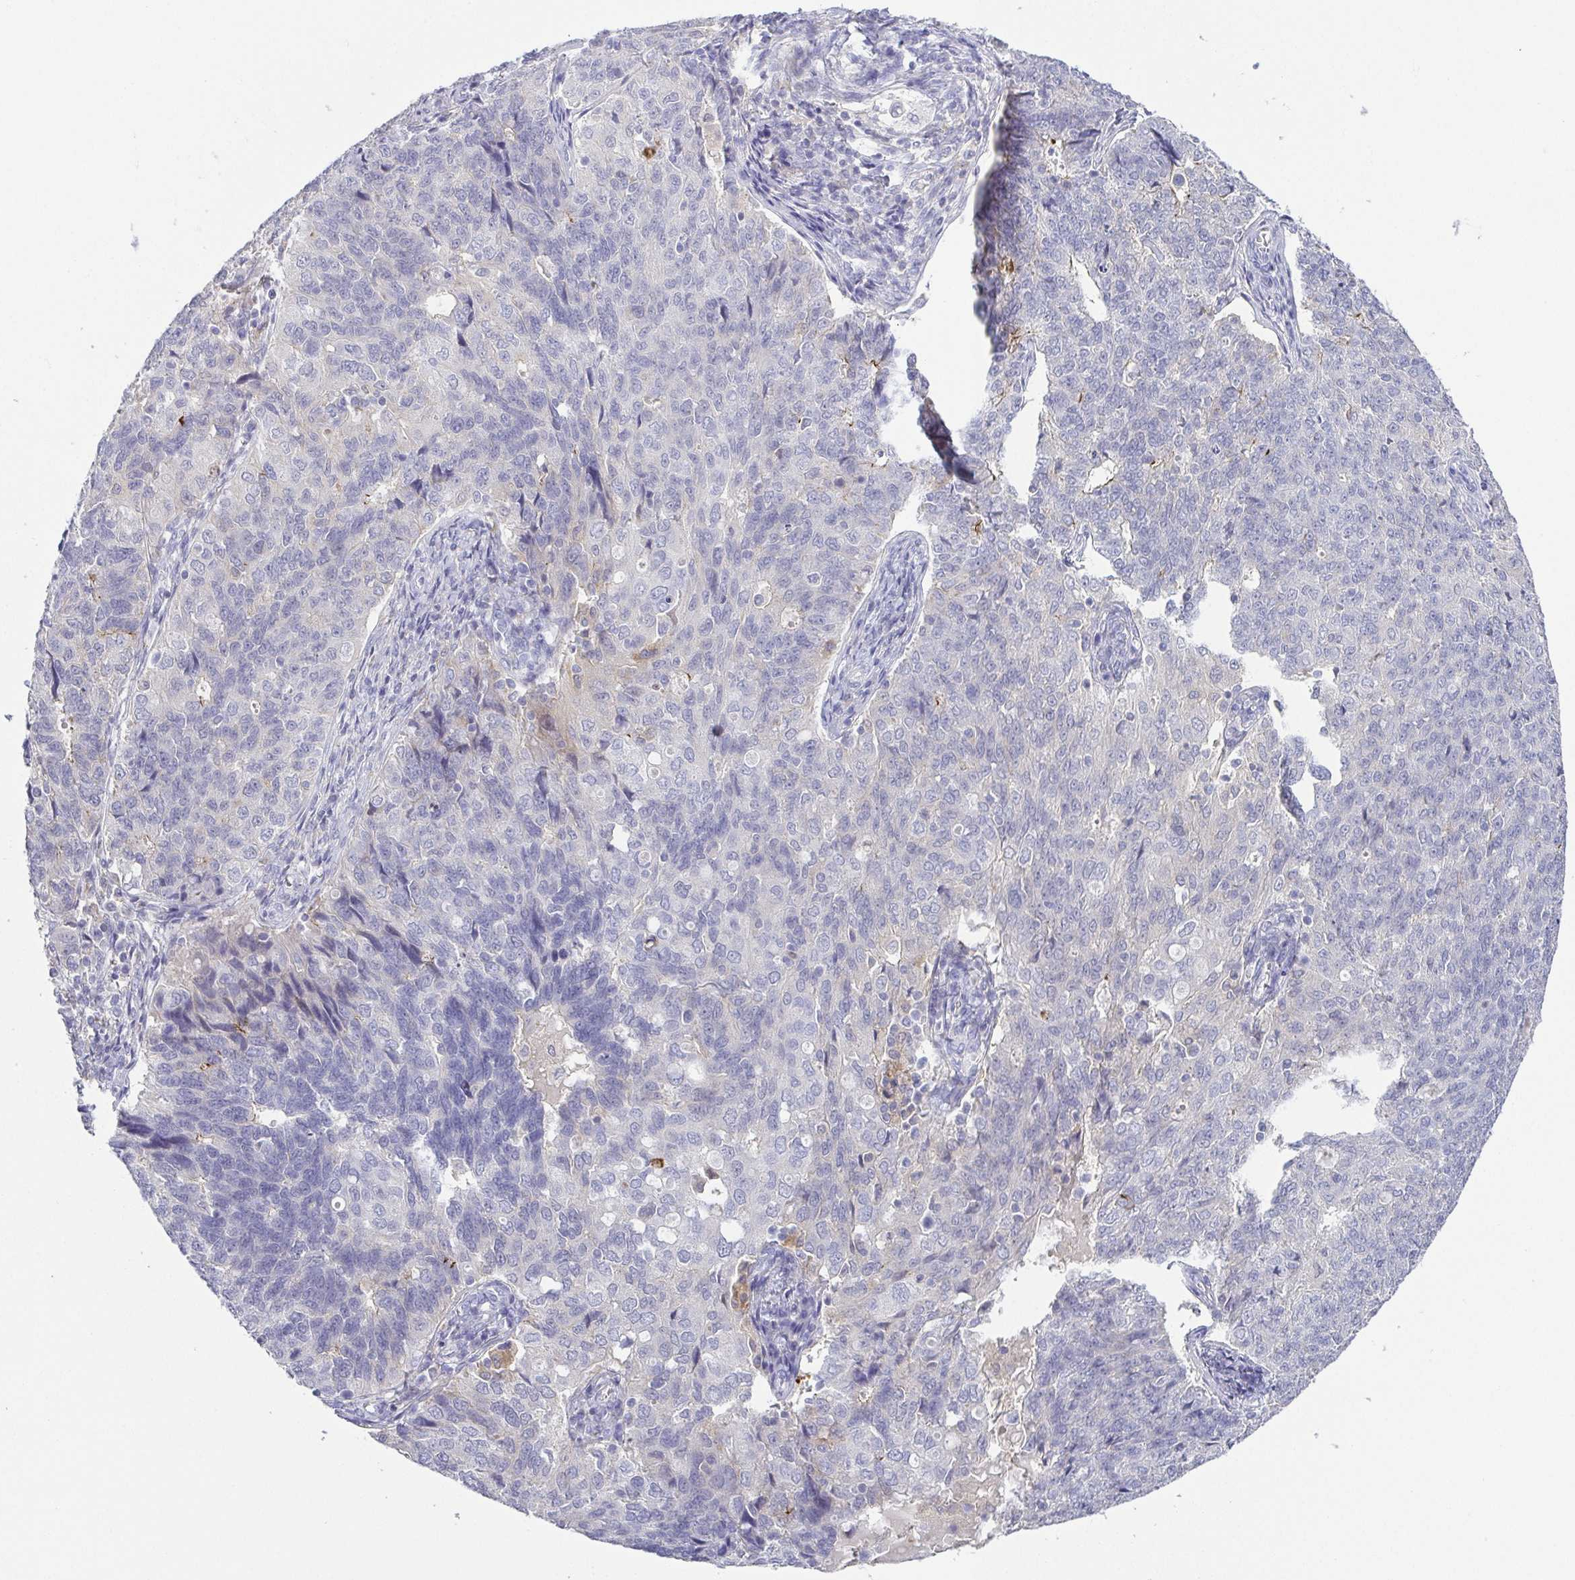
{"staining": {"intensity": "negative", "quantity": "none", "location": "none"}, "tissue": "endometrial cancer", "cell_type": "Tumor cells", "image_type": "cancer", "snomed": [{"axis": "morphology", "description": "Adenocarcinoma, NOS"}, {"axis": "topography", "description": "Endometrium"}], "caption": "A high-resolution micrograph shows immunohistochemistry staining of adenocarcinoma (endometrial), which reveals no significant staining in tumor cells.", "gene": "RNASE7", "patient": {"sex": "female", "age": 43}}